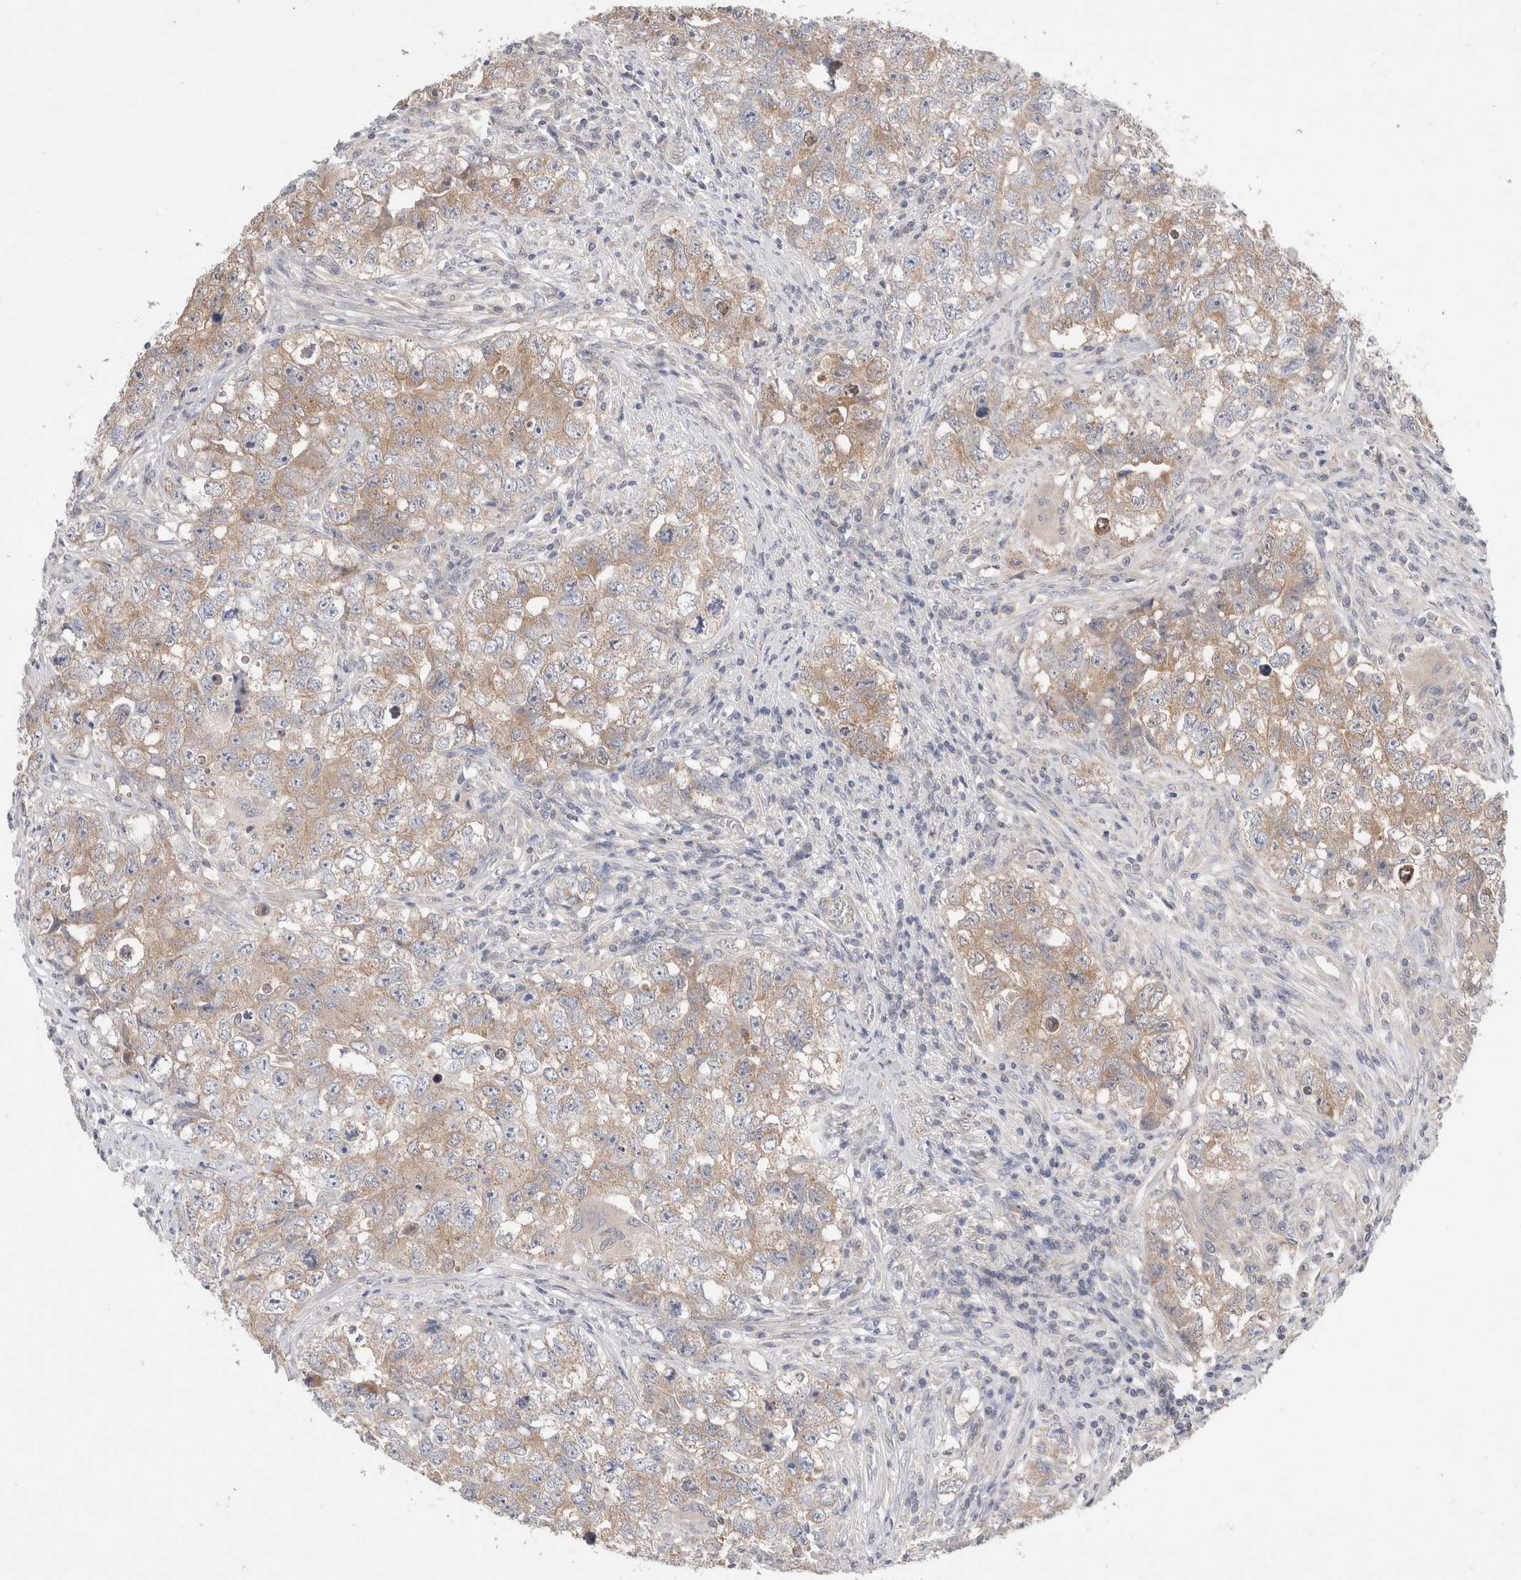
{"staining": {"intensity": "weak", "quantity": ">75%", "location": "cytoplasmic/membranous"}, "tissue": "testis cancer", "cell_type": "Tumor cells", "image_type": "cancer", "snomed": [{"axis": "morphology", "description": "Seminoma, NOS"}, {"axis": "morphology", "description": "Carcinoma, Embryonal, NOS"}, {"axis": "topography", "description": "Testis"}], "caption": "Embryonal carcinoma (testis) stained with a protein marker shows weak staining in tumor cells.", "gene": "IFT74", "patient": {"sex": "male", "age": 43}}